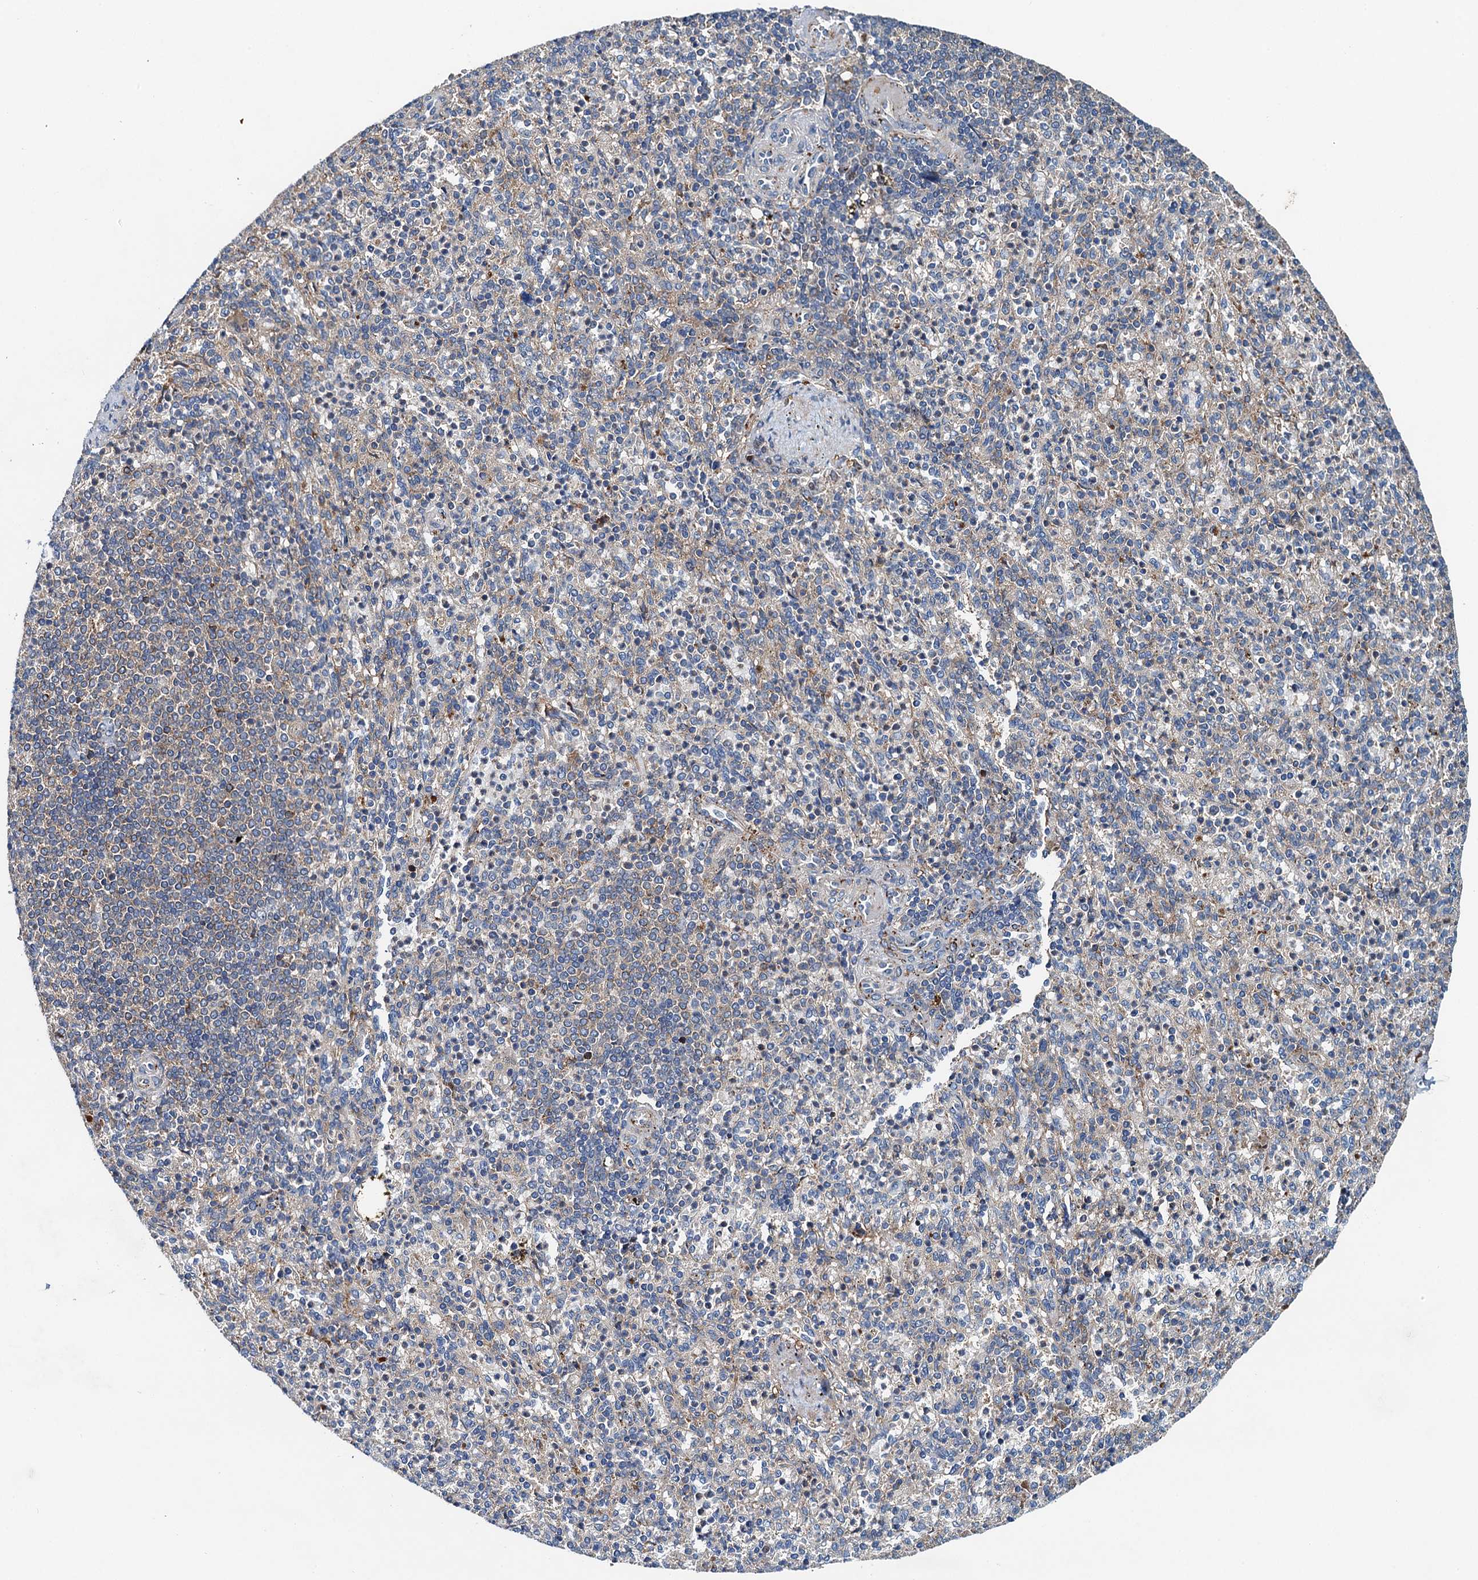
{"staining": {"intensity": "moderate", "quantity": "25%-75%", "location": "cytoplasmic/membranous"}, "tissue": "spleen", "cell_type": "Cells in red pulp", "image_type": "normal", "snomed": [{"axis": "morphology", "description": "Normal tissue, NOS"}, {"axis": "topography", "description": "Spleen"}], "caption": "Immunohistochemical staining of benign spleen reveals moderate cytoplasmic/membranous protein expression in about 25%-75% of cells in red pulp.", "gene": "EFL1", "patient": {"sex": "female", "age": 74}}